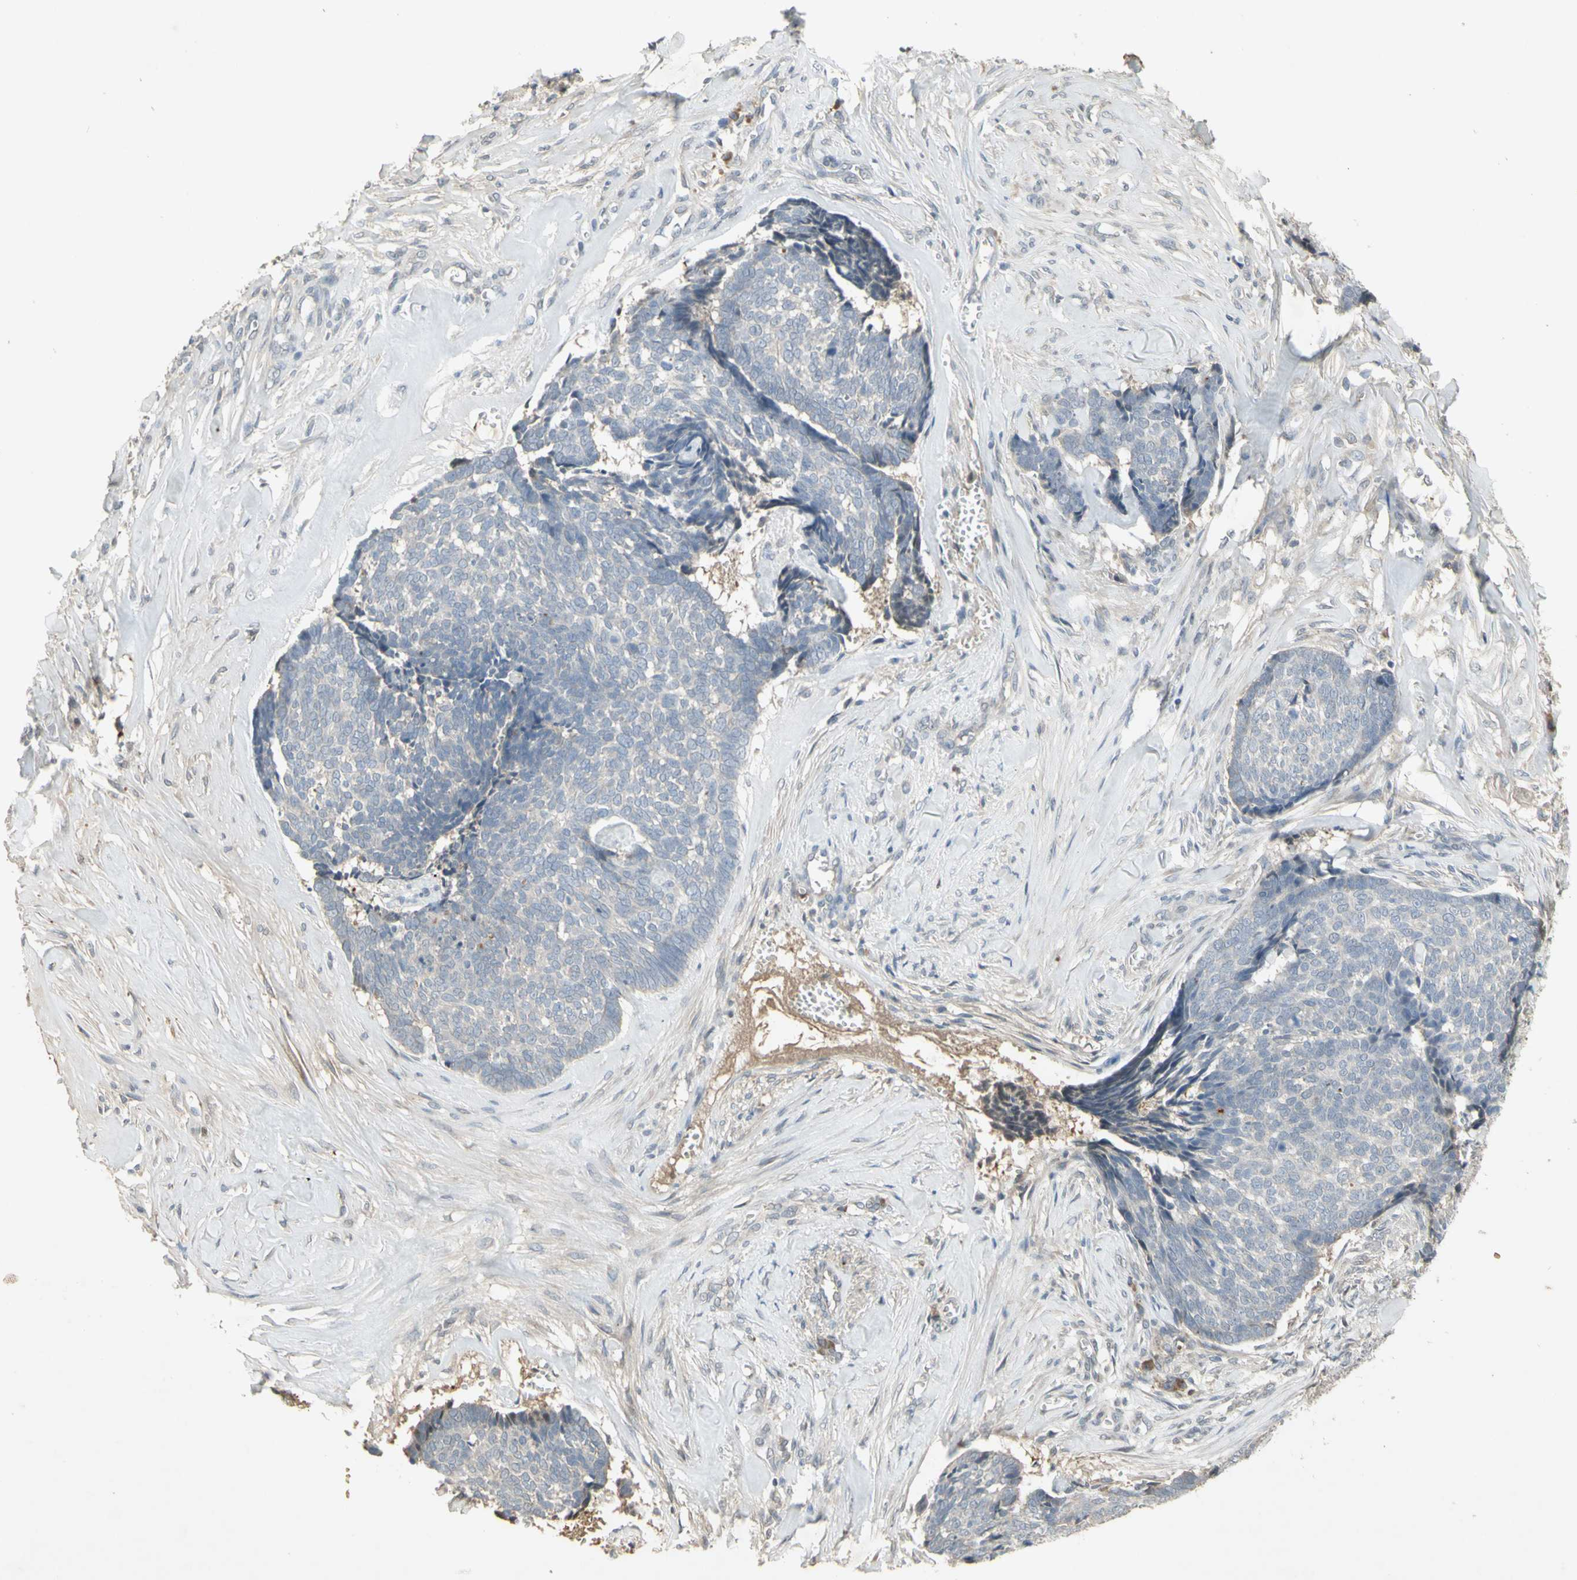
{"staining": {"intensity": "negative", "quantity": "none", "location": "none"}, "tissue": "skin cancer", "cell_type": "Tumor cells", "image_type": "cancer", "snomed": [{"axis": "morphology", "description": "Basal cell carcinoma"}, {"axis": "topography", "description": "Skin"}], "caption": "Skin cancer (basal cell carcinoma) was stained to show a protein in brown. There is no significant expression in tumor cells.", "gene": "NRG4", "patient": {"sex": "male", "age": 84}}